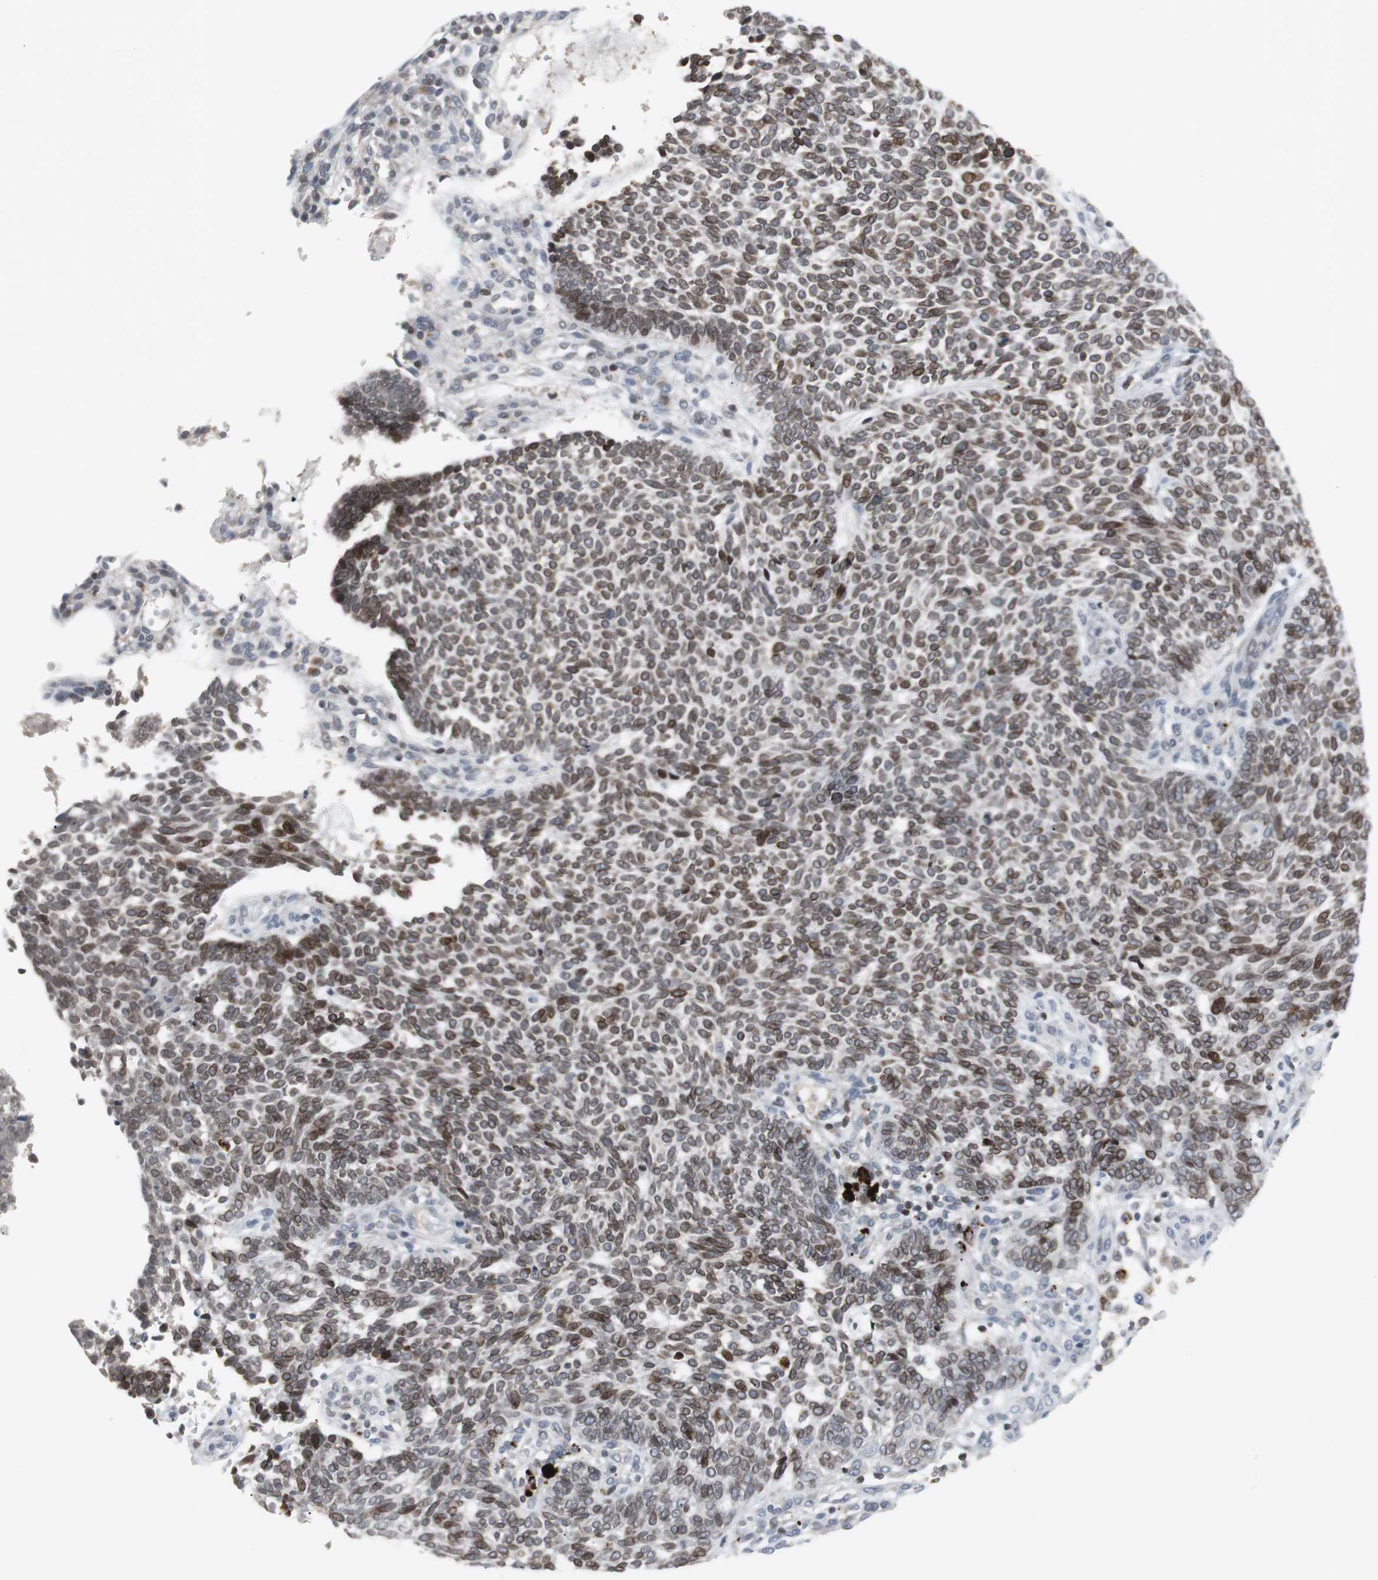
{"staining": {"intensity": "strong", "quantity": ">75%", "location": "cytoplasmic/membranous,nuclear"}, "tissue": "skin cancer", "cell_type": "Tumor cells", "image_type": "cancer", "snomed": [{"axis": "morphology", "description": "Normal tissue, NOS"}, {"axis": "morphology", "description": "Basal cell carcinoma"}, {"axis": "topography", "description": "Skin"}], "caption": "This image reveals immunohistochemistry staining of human skin cancer, with high strong cytoplasmic/membranous and nuclear positivity in about >75% of tumor cells.", "gene": "ZNF396", "patient": {"sex": "male", "age": 87}}